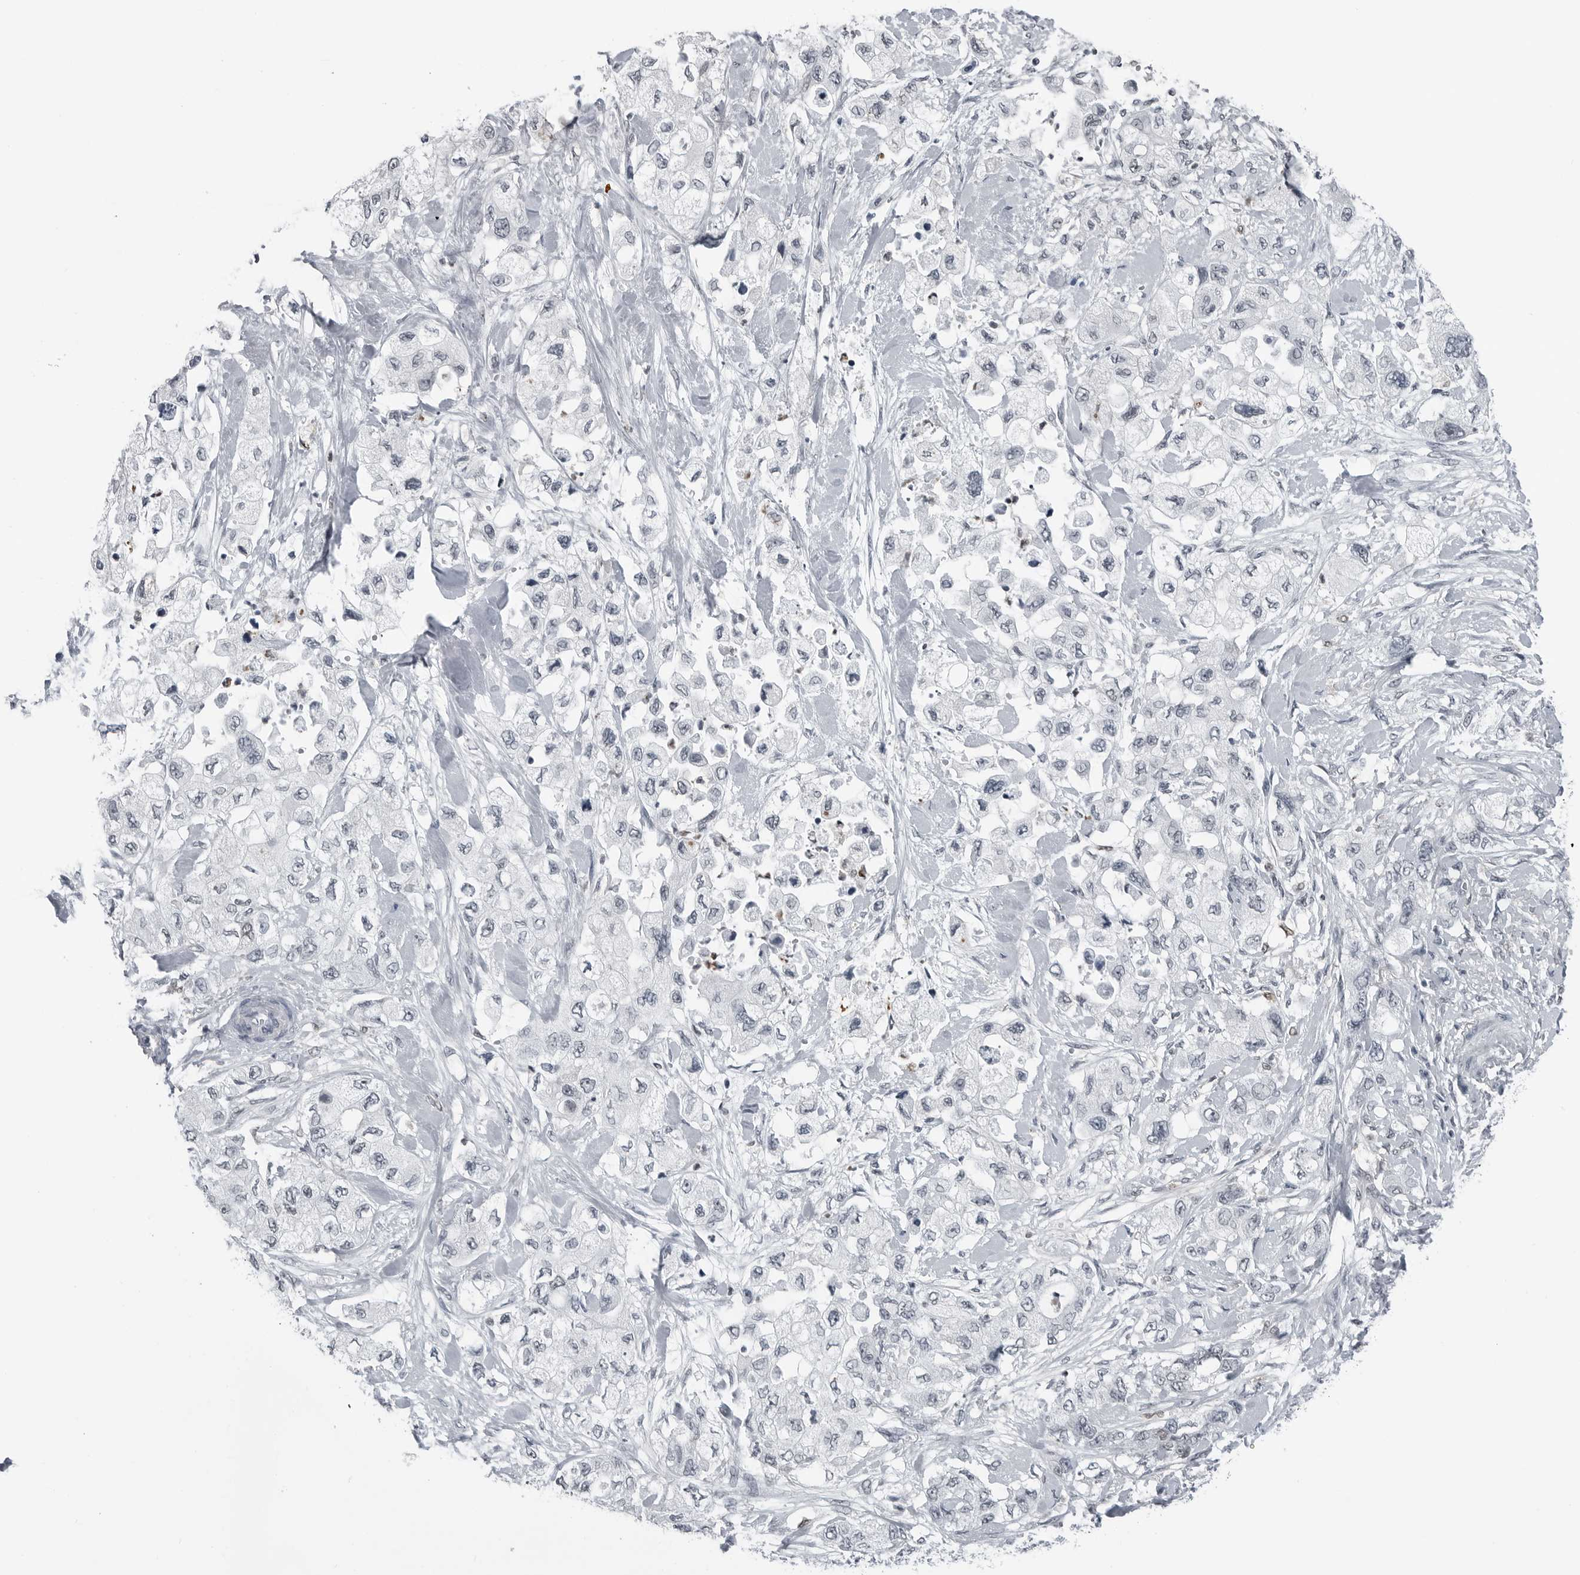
{"staining": {"intensity": "weak", "quantity": "<25%", "location": "nuclear"}, "tissue": "pancreatic cancer", "cell_type": "Tumor cells", "image_type": "cancer", "snomed": [{"axis": "morphology", "description": "Adenocarcinoma, NOS"}, {"axis": "topography", "description": "Pancreas"}], "caption": "Tumor cells show no significant expression in pancreatic cancer (adenocarcinoma).", "gene": "AKR1A1", "patient": {"sex": "female", "age": 73}}